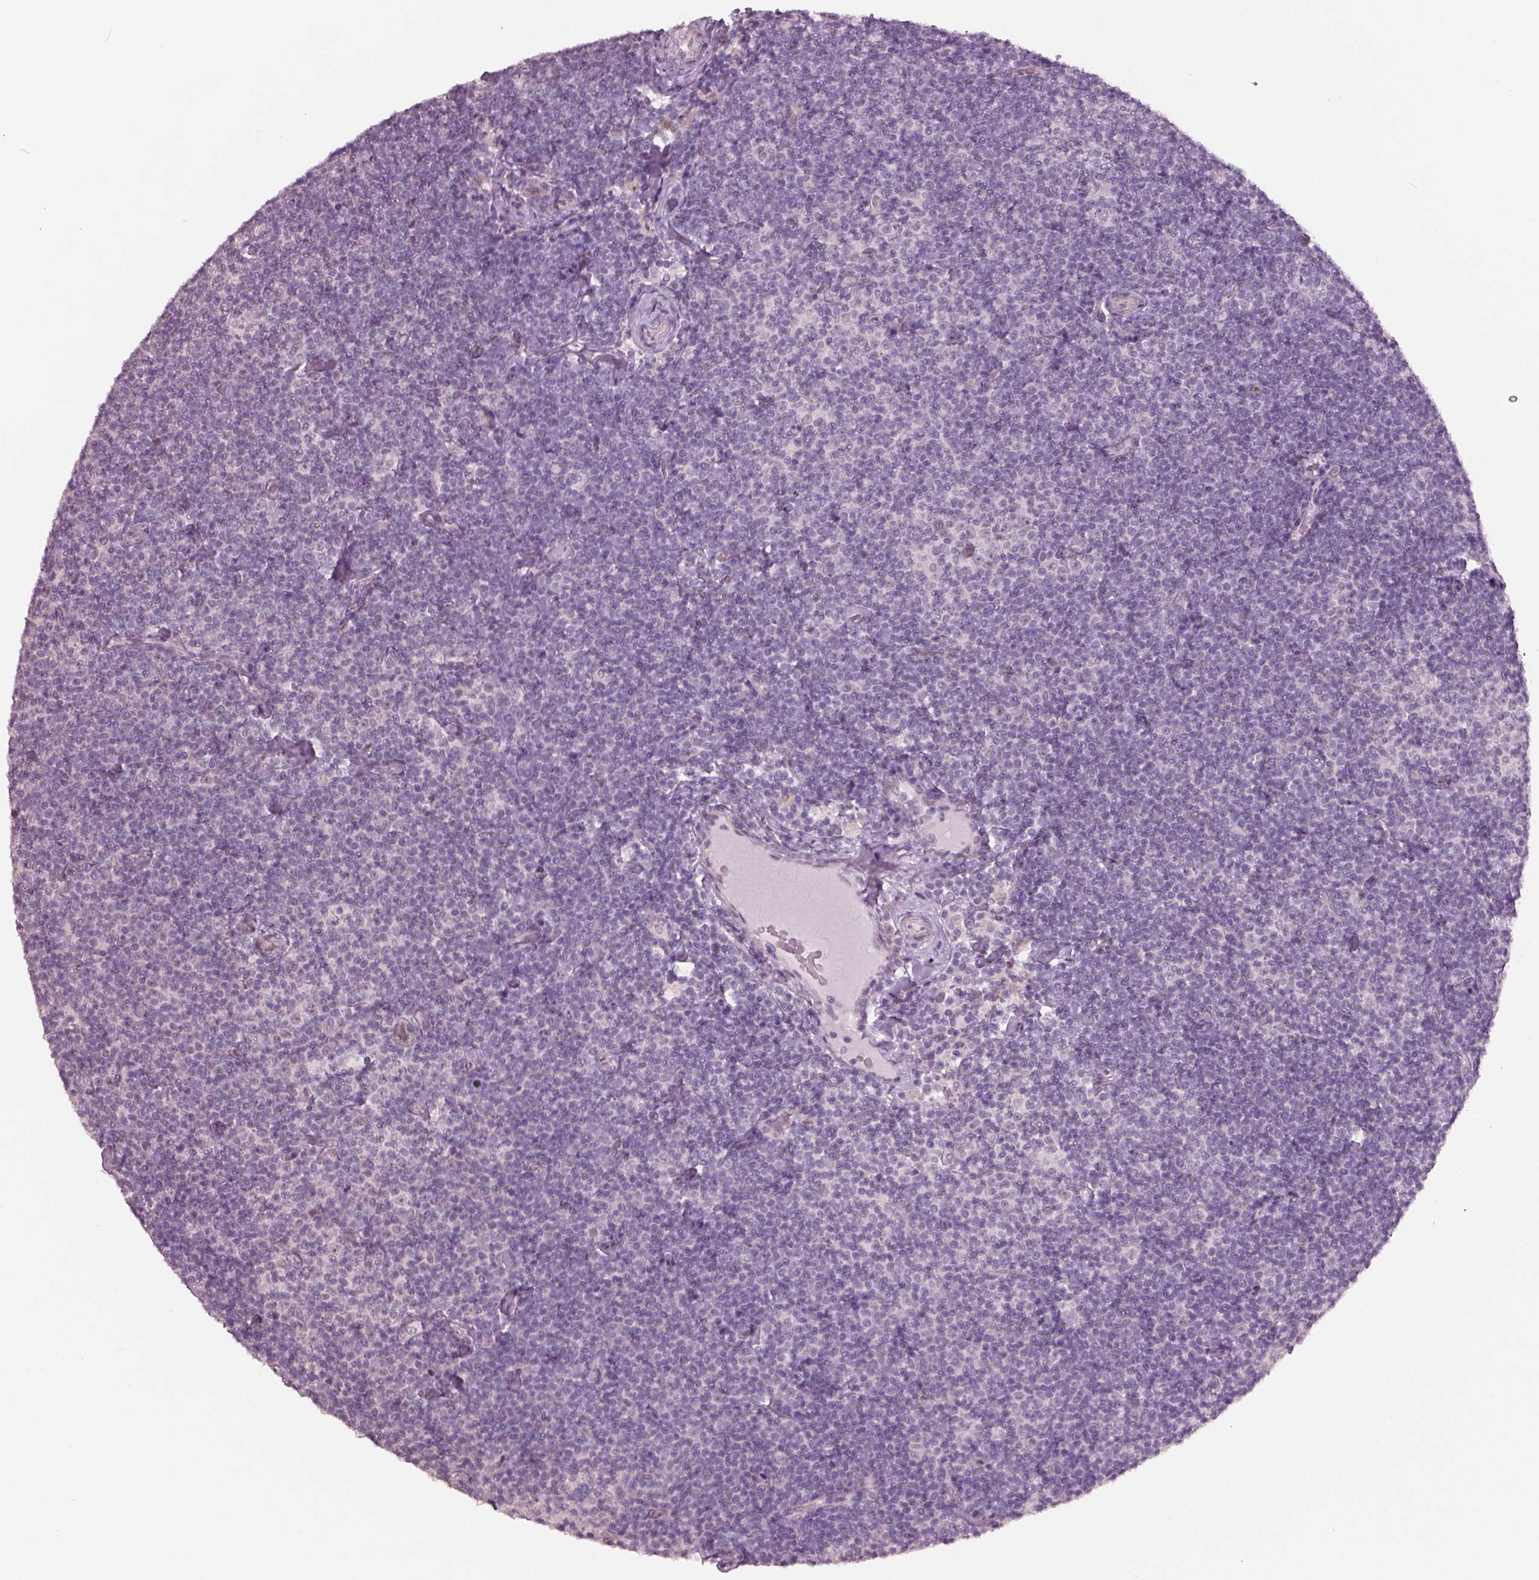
{"staining": {"intensity": "negative", "quantity": "none", "location": "none"}, "tissue": "lymphoma", "cell_type": "Tumor cells", "image_type": "cancer", "snomed": [{"axis": "morphology", "description": "Malignant lymphoma, non-Hodgkin's type, Low grade"}, {"axis": "topography", "description": "Lymph node"}], "caption": "The photomicrograph displays no staining of tumor cells in malignant lymphoma, non-Hodgkin's type (low-grade).", "gene": "NAT8", "patient": {"sex": "male", "age": 81}}